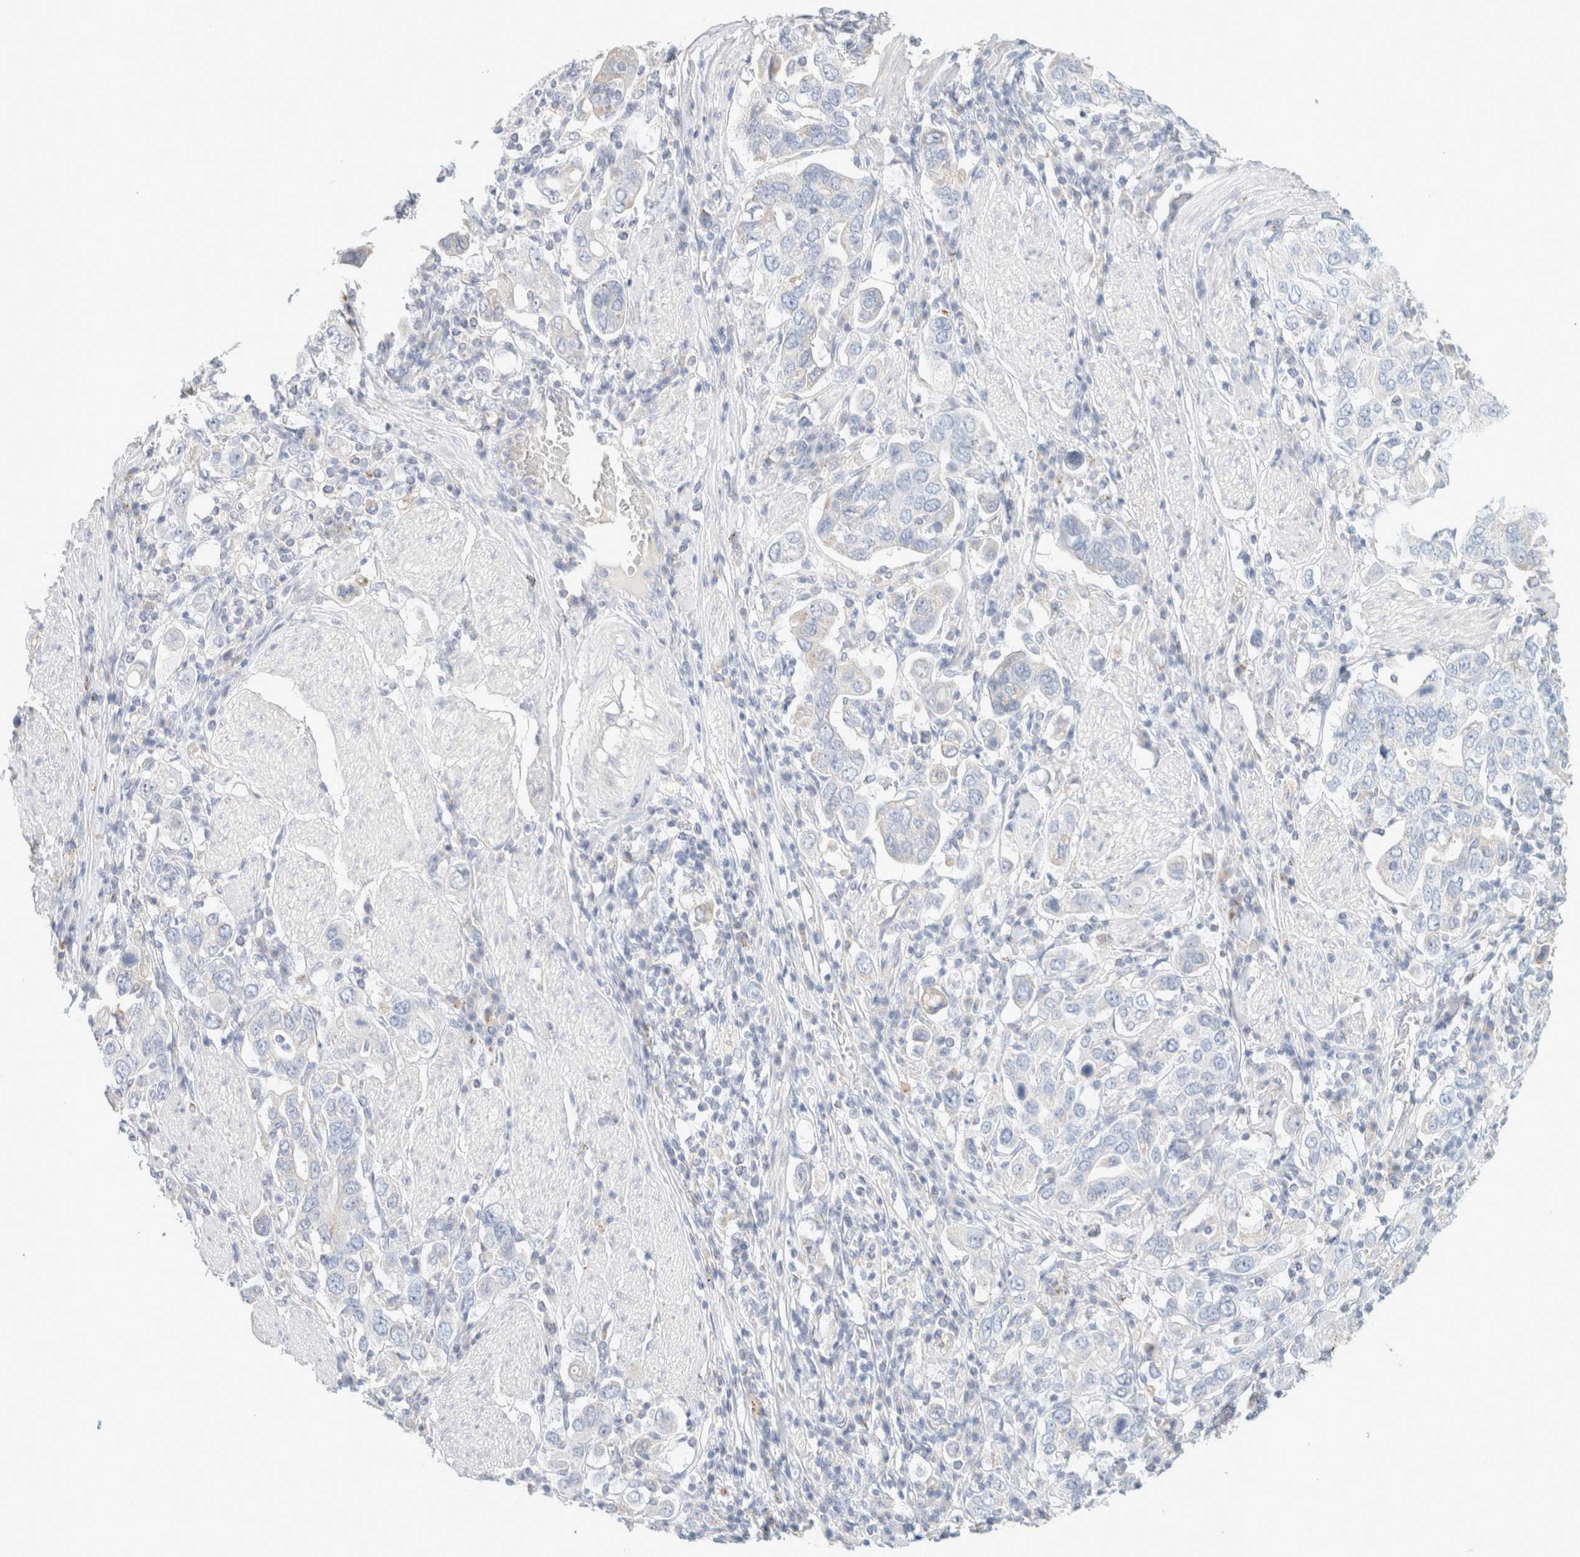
{"staining": {"intensity": "negative", "quantity": "none", "location": "none"}, "tissue": "stomach cancer", "cell_type": "Tumor cells", "image_type": "cancer", "snomed": [{"axis": "morphology", "description": "Adenocarcinoma, NOS"}, {"axis": "topography", "description": "Stomach, upper"}], "caption": "Human stomach adenocarcinoma stained for a protein using immunohistochemistry shows no staining in tumor cells.", "gene": "HEXD", "patient": {"sex": "male", "age": 62}}